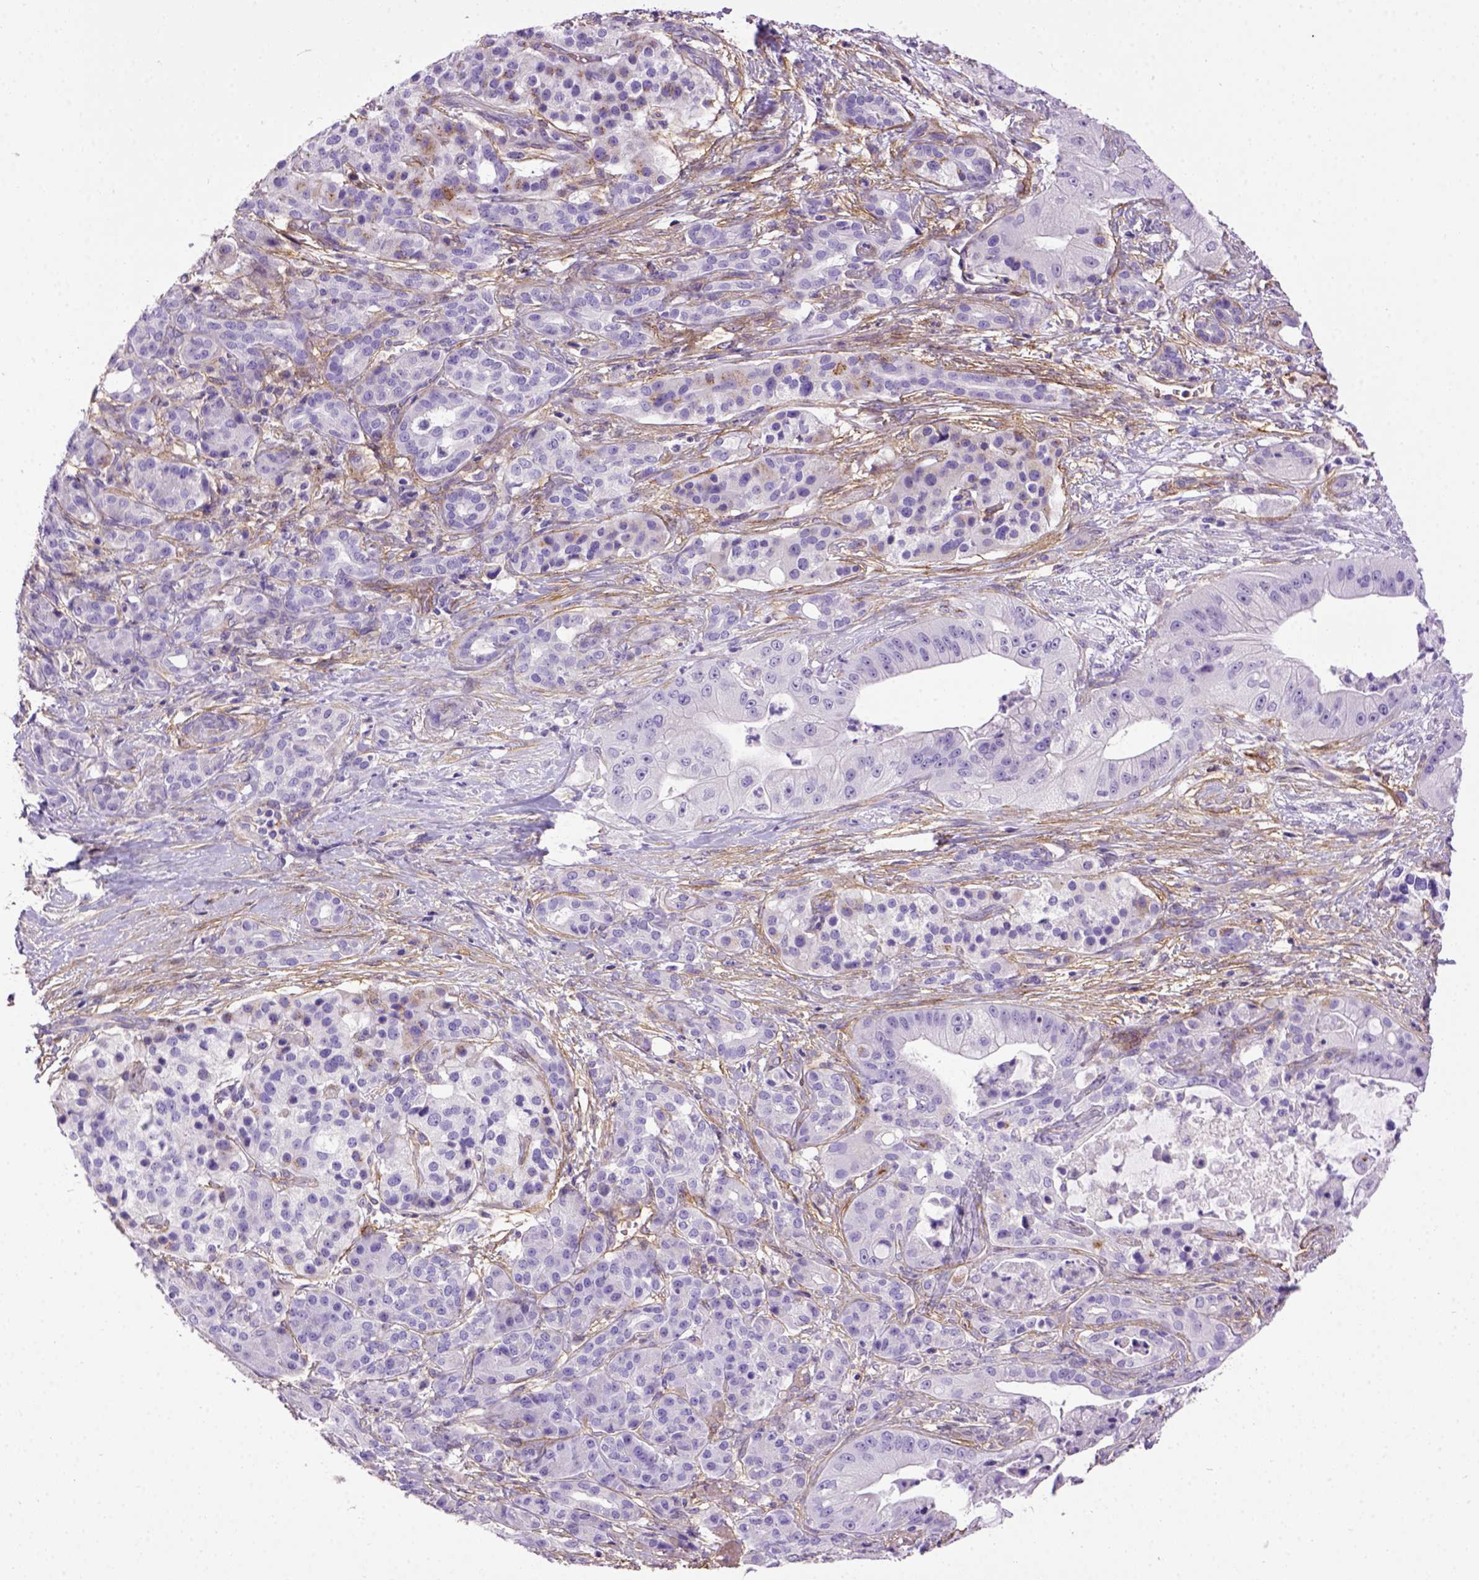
{"staining": {"intensity": "negative", "quantity": "none", "location": "none"}, "tissue": "pancreatic cancer", "cell_type": "Tumor cells", "image_type": "cancer", "snomed": [{"axis": "morphology", "description": "Normal tissue, NOS"}, {"axis": "morphology", "description": "Inflammation, NOS"}, {"axis": "morphology", "description": "Adenocarcinoma, NOS"}, {"axis": "topography", "description": "Pancreas"}], "caption": "Immunohistochemistry (IHC) histopathology image of neoplastic tissue: human pancreatic cancer stained with DAB displays no significant protein staining in tumor cells. (DAB IHC with hematoxylin counter stain).", "gene": "ENG", "patient": {"sex": "male", "age": 57}}